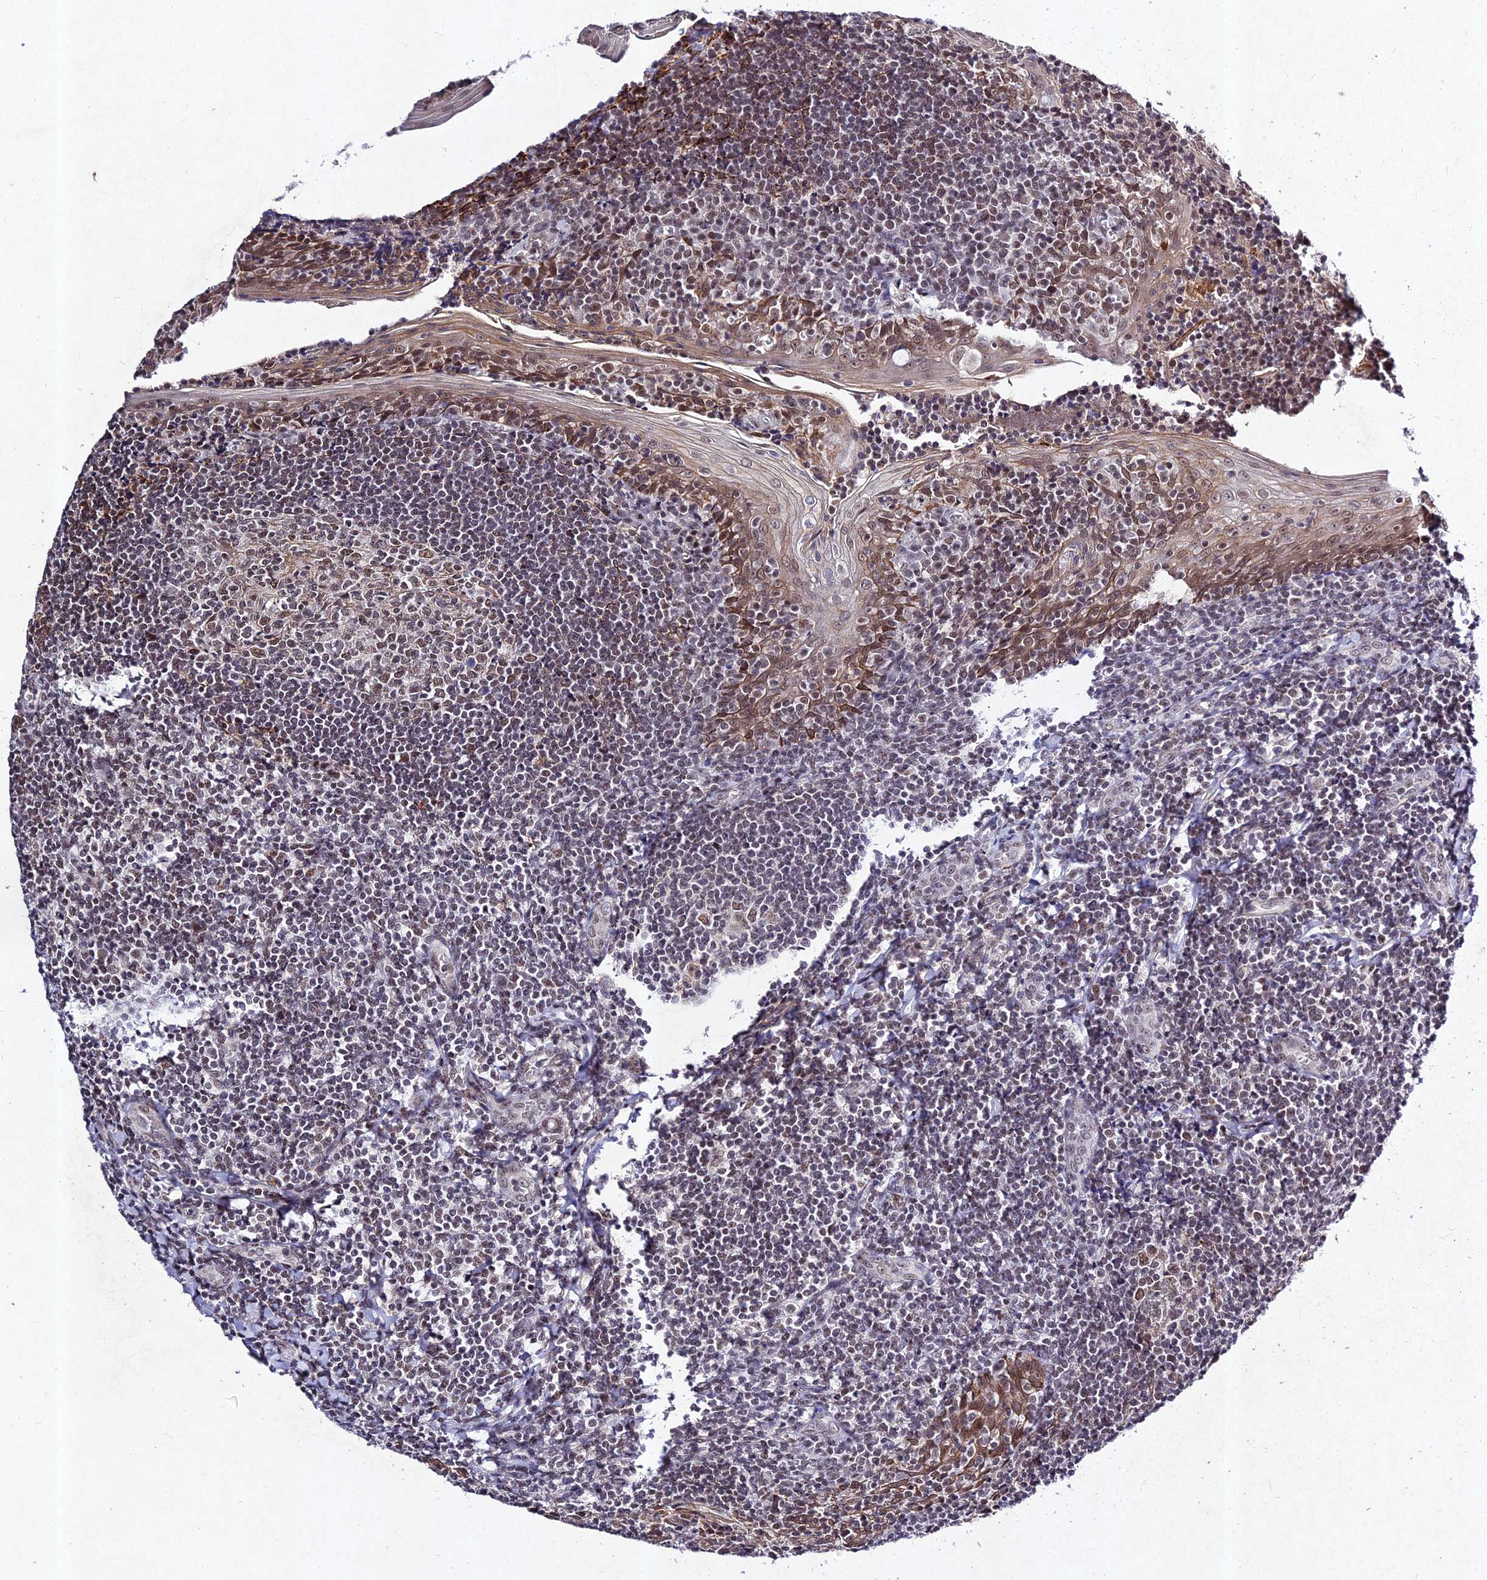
{"staining": {"intensity": "weak", "quantity": "25%-75%", "location": "nuclear"}, "tissue": "tonsil", "cell_type": "Germinal center cells", "image_type": "normal", "snomed": [{"axis": "morphology", "description": "Normal tissue, NOS"}, {"axis": "topography", "description": "Tonsil"}], "caption": "A micrograph of human tonsil stained for a protein shows weak nuclear brown staining in germinal center cells.", "gene": "RAVER1", "patient": {"sex": "male", "age": 27}}